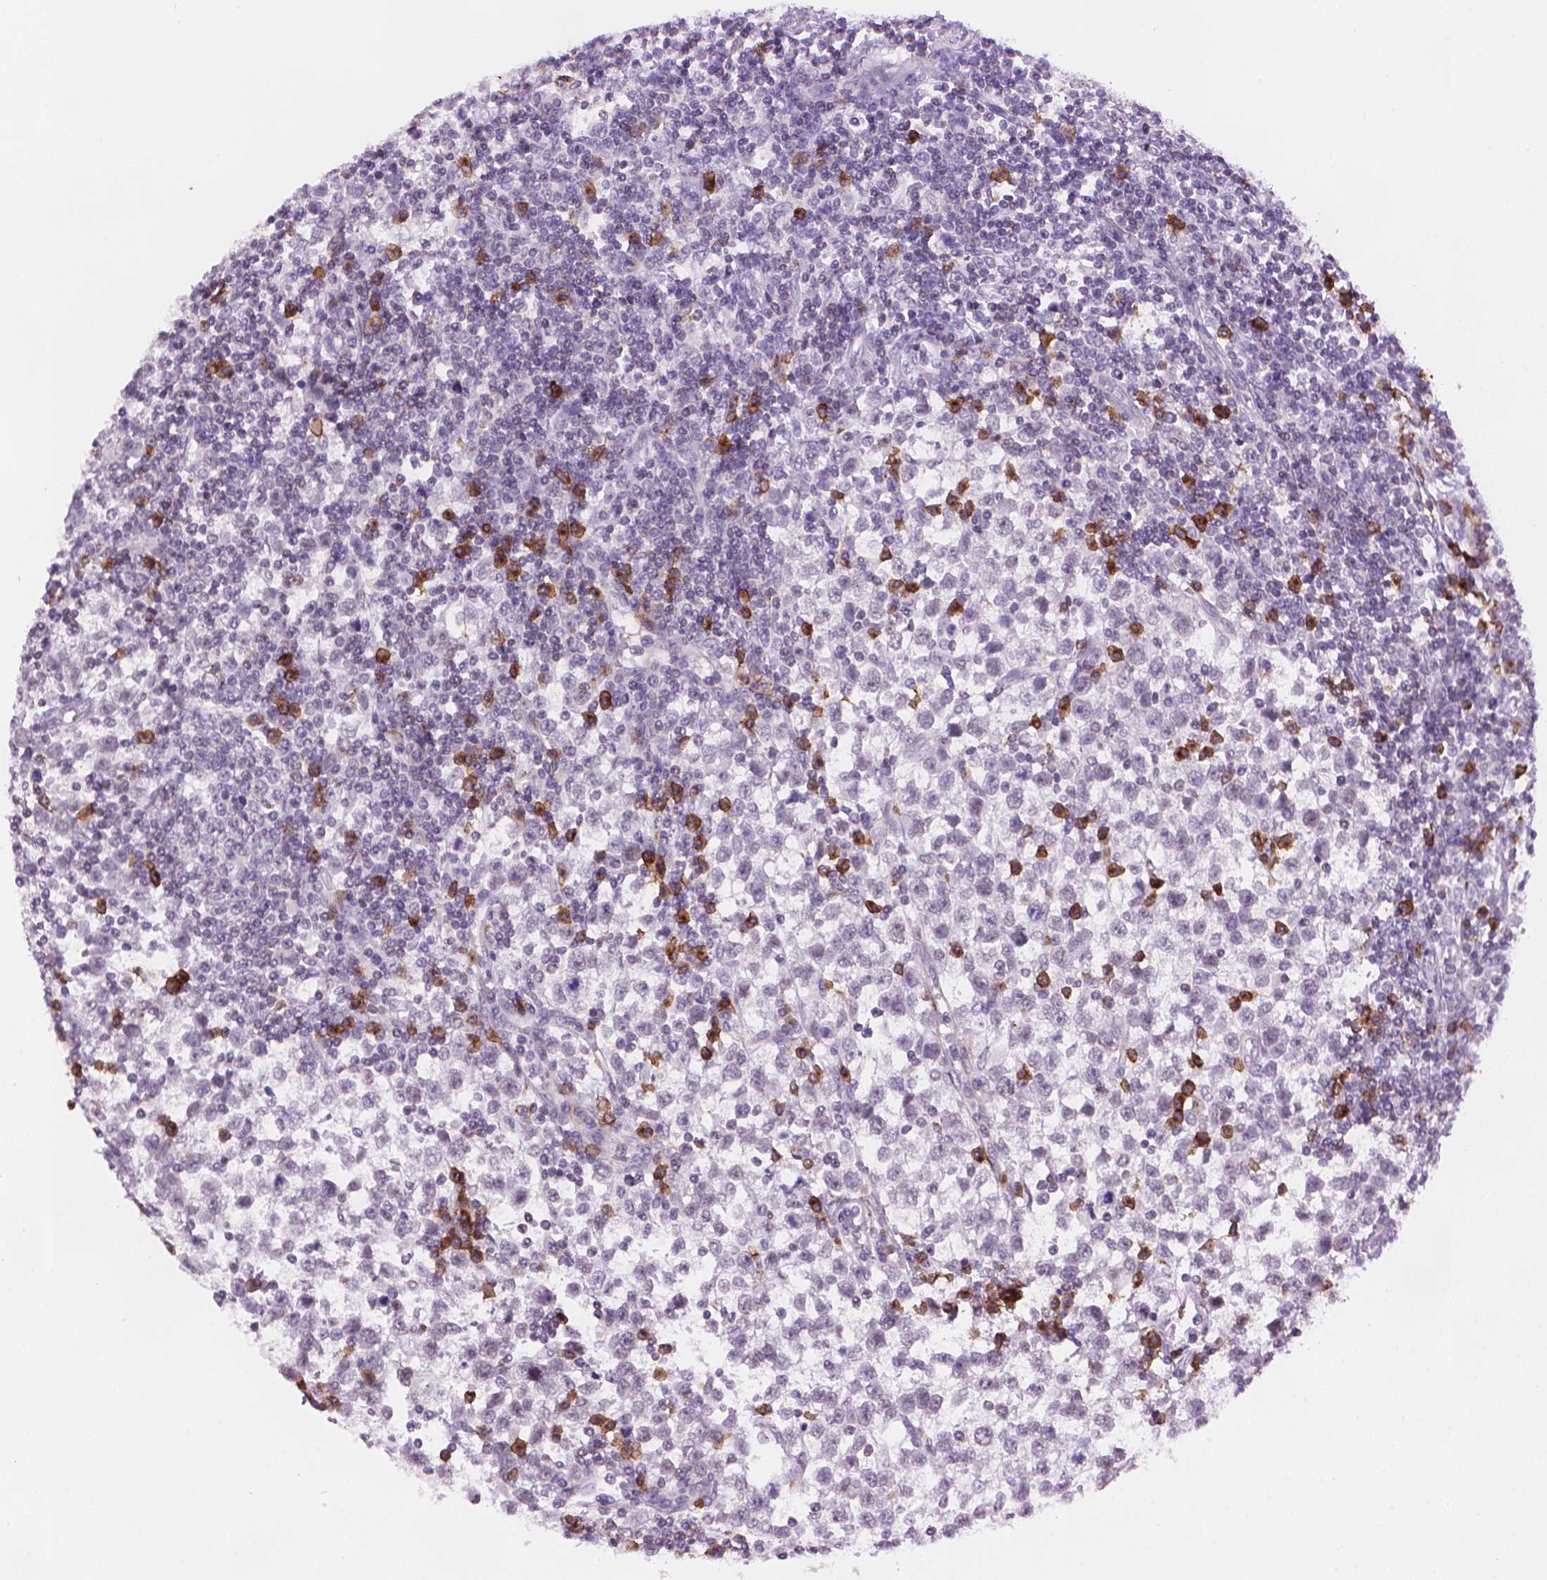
{"staining": {"intensity": "negative", "quantity": "none", "location": "none"}, "tissue": "testis cancer", "cell_type": "Tumor cells", "image_type": "cancer", "snomed": [{"axis": "morphology", "description": "Seminoma, NOS"}, {"axis": "topography", "description": "Testis"}], "caption": "Micrograph shows no protein expression in tumor cells of testis cancer (seminoma) tissue. (DAB IHC visualized using brightfield microscopy, high magnification).", "gene": "TMEM184A", "patient": {"sex": "male", "age": 34}}